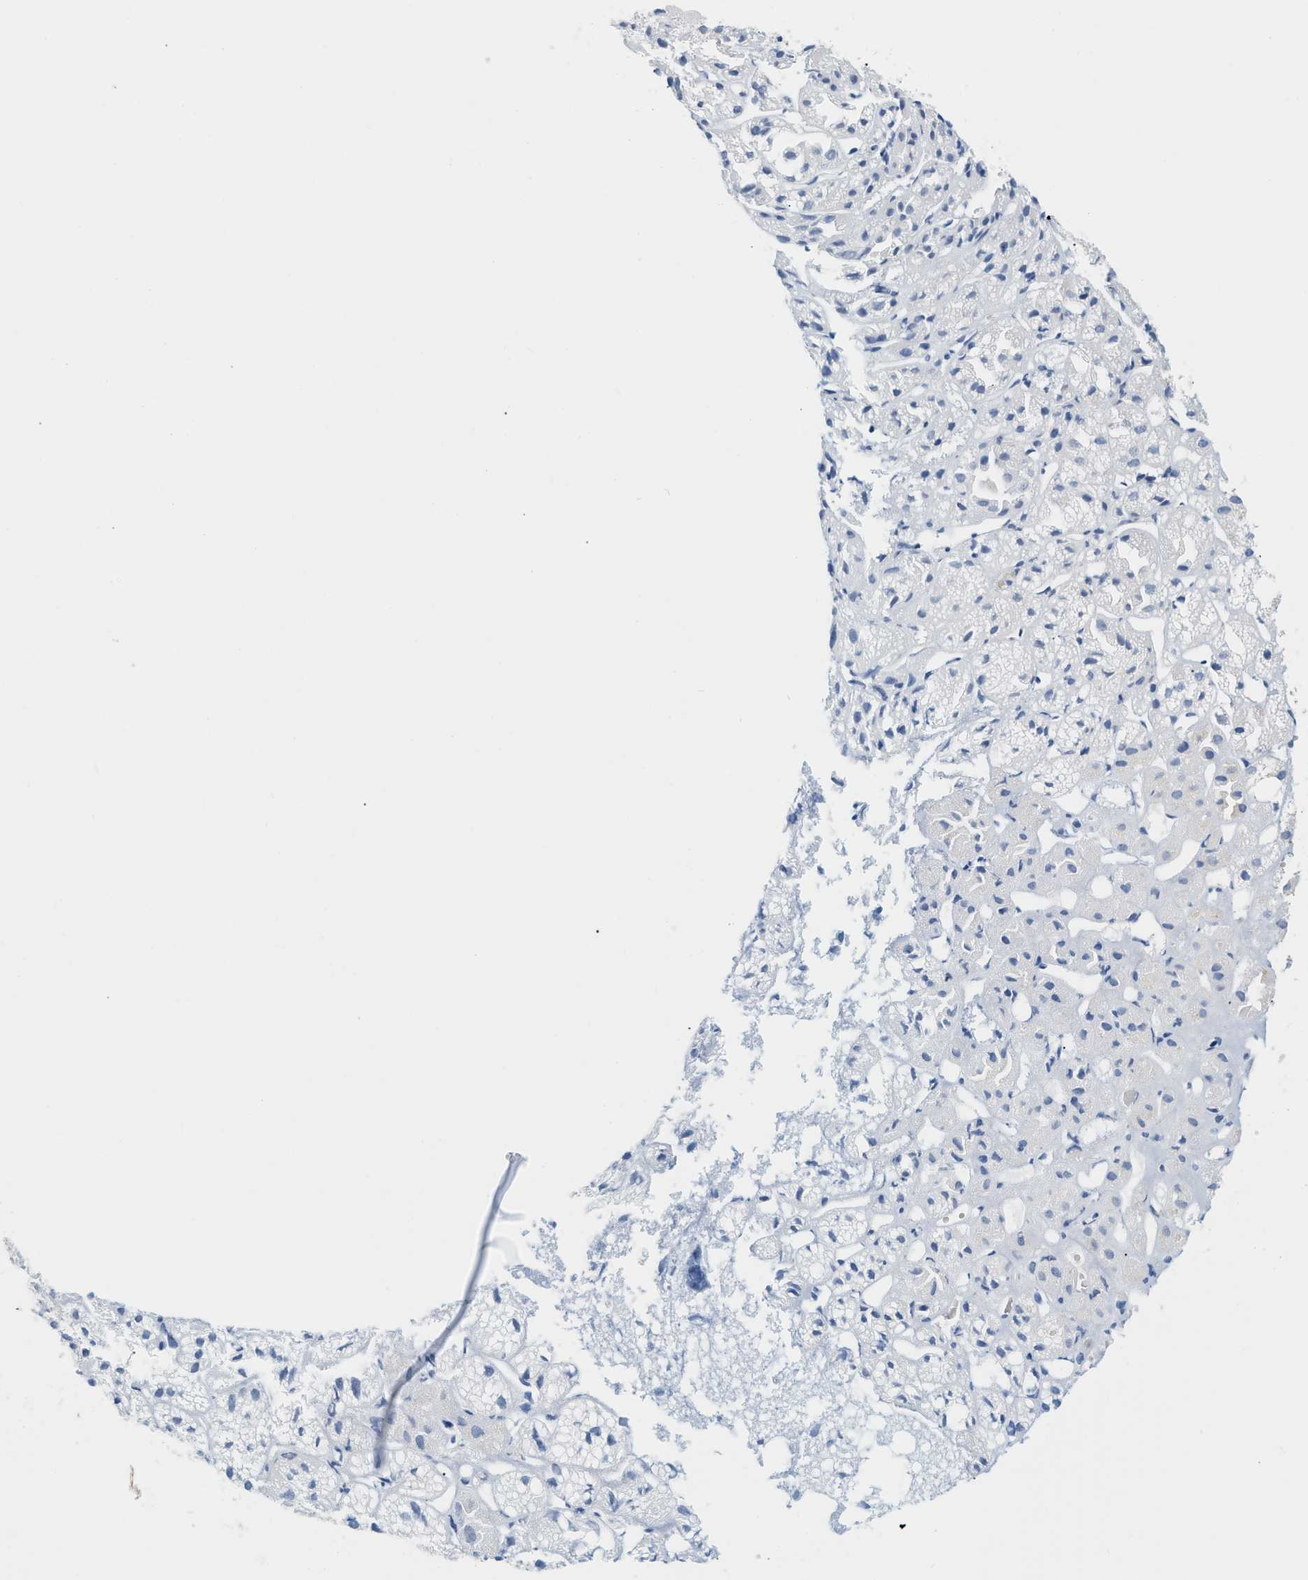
{"staining": {"intensity": "negative", "quantity": "none", "location": "none"}, "tissue": "adrenal gland", "cell_type": "Glandular cells", "image_type": "normal", "snomed": [{"axis": "morphology", "description": "Normal tissue, NOS"}, {"axis": "topography", "description": "Adrenal gland"}], "caption": "The histopathology image exhibits no significant staining in glandular cells of adrenal gland.", "gene": "PAPPA", "patient": {"sex": "female", "age": 71}}